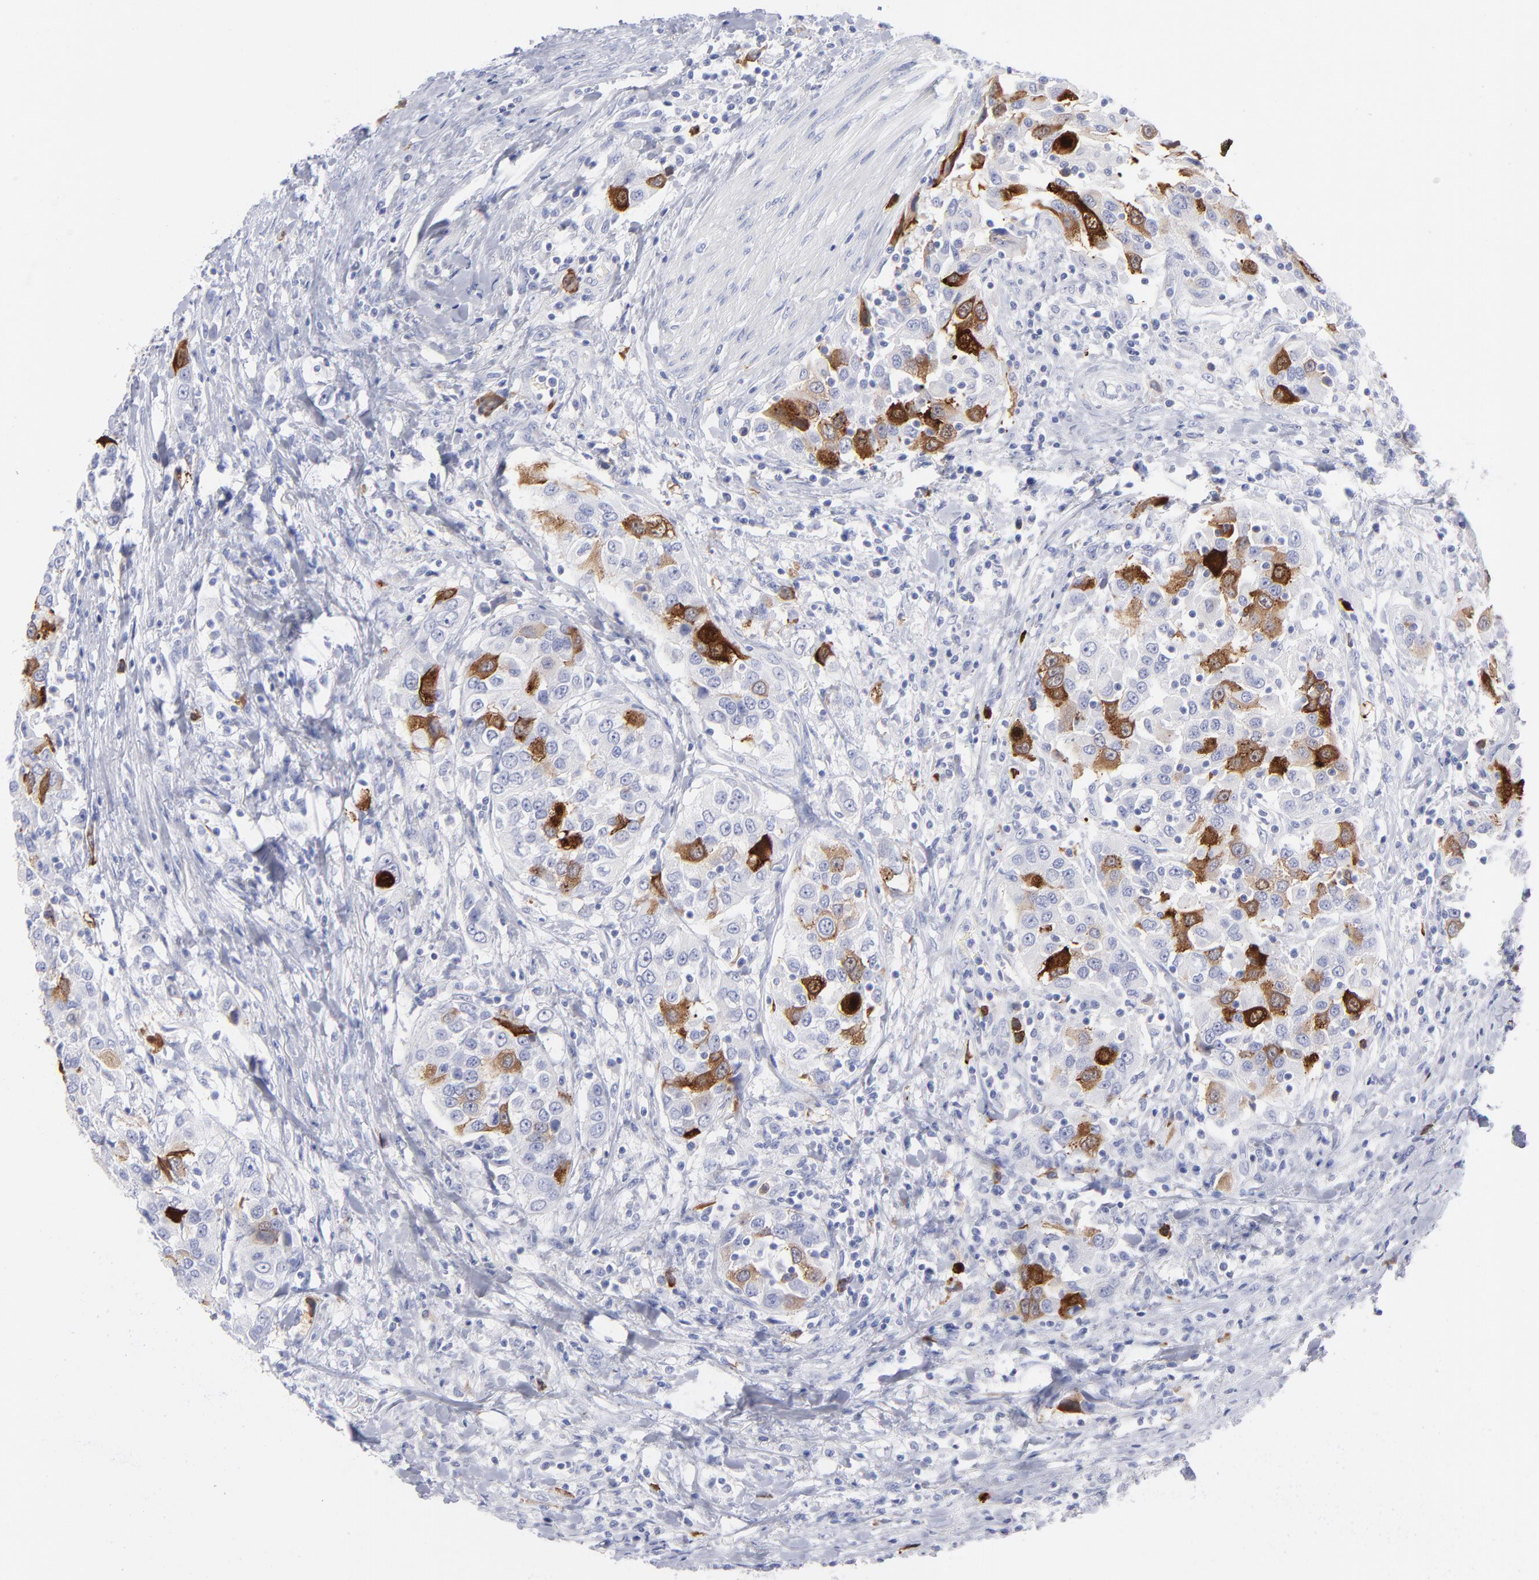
{"staining": {"intensity": "strong", "quantity": "<25%", "location": "cytoplasmic/membranous"}, "tissue": "urothelial cancer", "cell_type": "Tumor cells", "image_type": "cancer", "snomed": [{"axis": "morphology", "description": "Urothelial carcinoma, High grade"}, {"axis": "topography", "description": "Urinary bladder"}], "caption": "Immunohistochemical staining of human urothelial cancer shows medium levels of strong cytoplasmic/membranous staining in approximately <25% of tumor cells.", "gene": "CCNB1", "patient": {"sex": "female", "age": 80}}